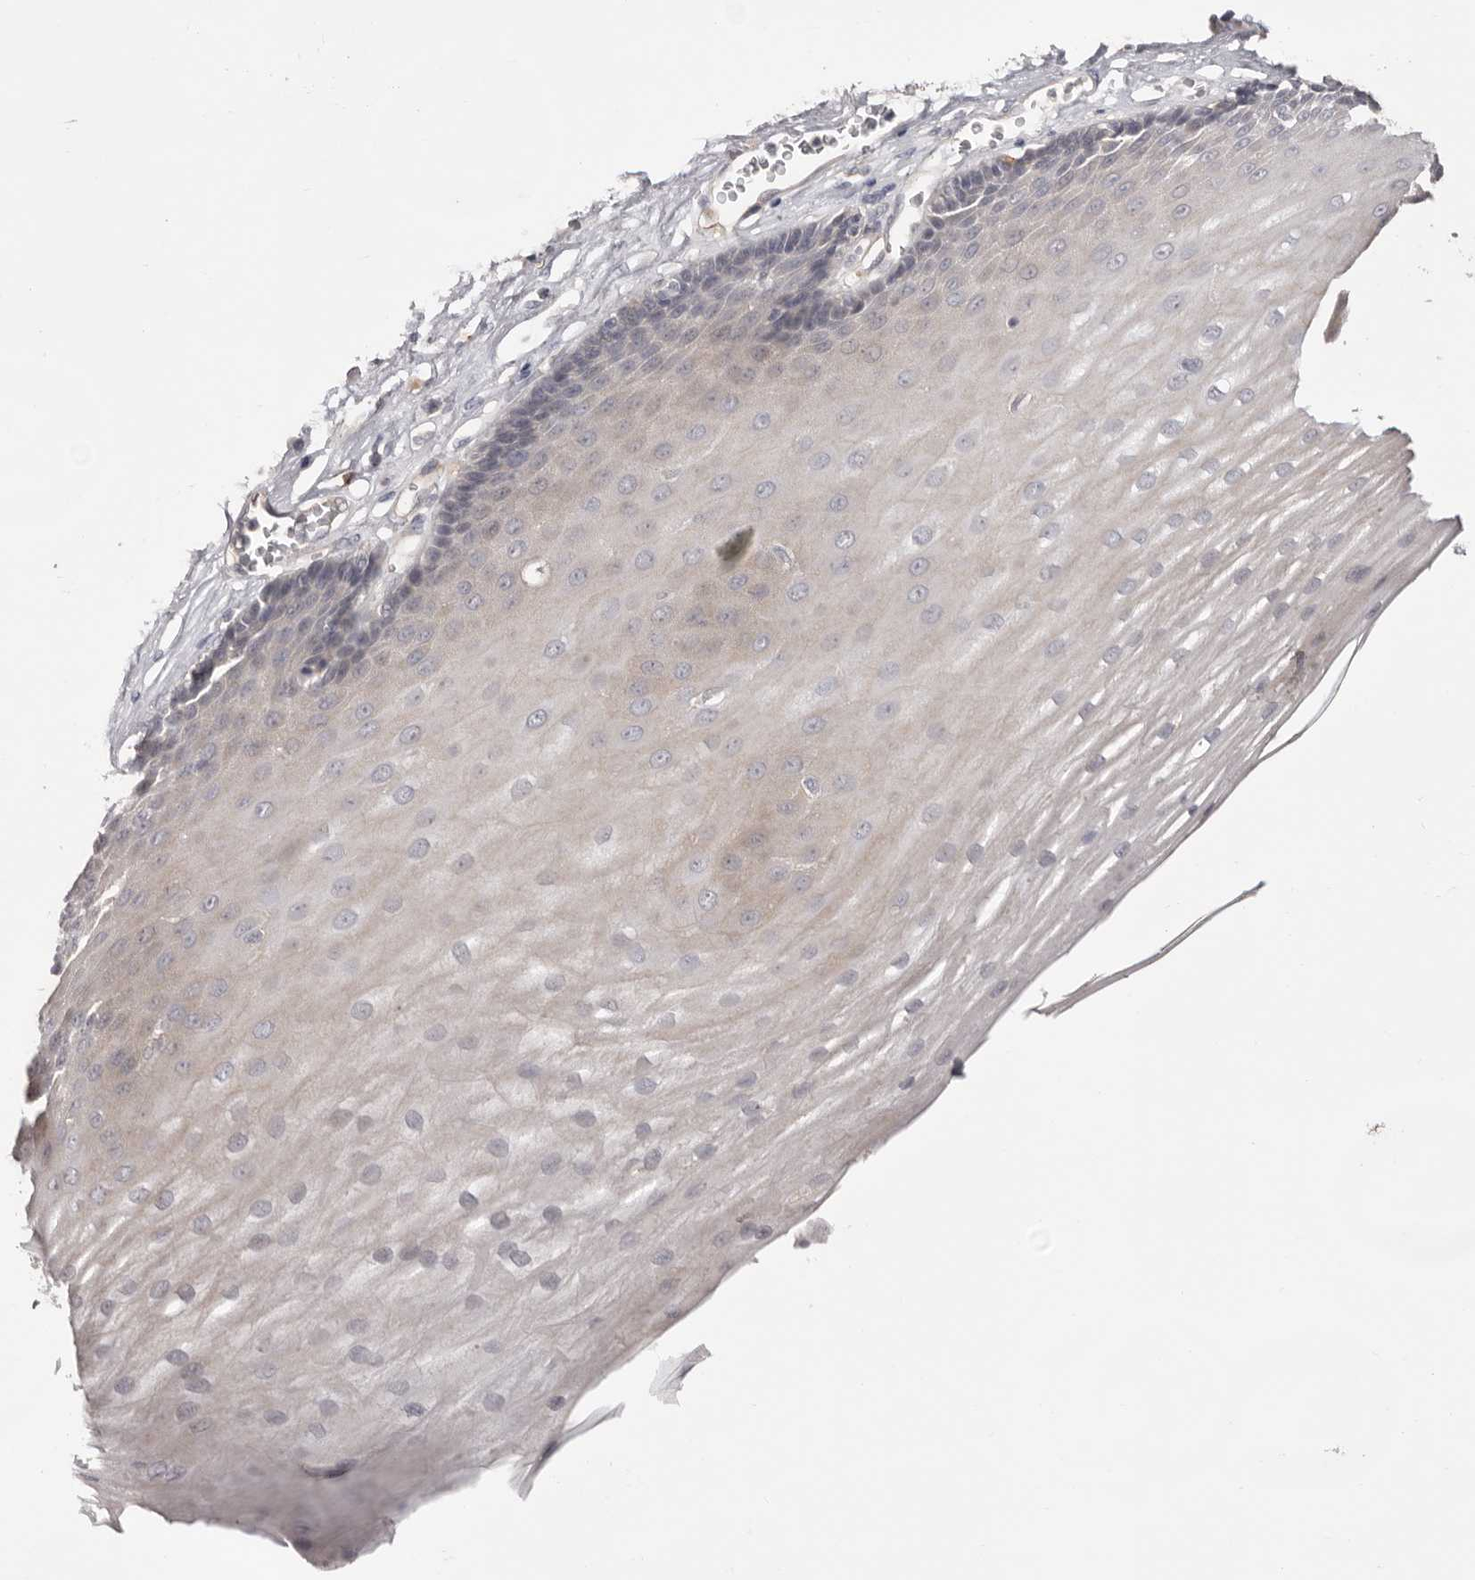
{"staining": {"intensity": "weak", "quantity": "<25%", "location": "cytoplasmic/membranous"}, "tissue": "esophagus", "cell_type": "Squamous epithelial cells", "image_type": "normal", "snomed": [{"axis": "morphology", "description": "Normal tissue, NOS"}, {"axis": "topography", "description": "Esophagus"}], "caption": "This image is of benign esophagus stained with IHC to label a protein in brown with the nuclei are counter-stained blue. There is no staining in squamous epithelial cells. (Stains: DAB (3,3'-diaminobenzidine) immunohistochemistry with hematoxylin counter stain, Microscopy: brightfield microscopy at high magnification).", "gene": "MMACHC", "patient": {"sex": "male", "age": 62}}